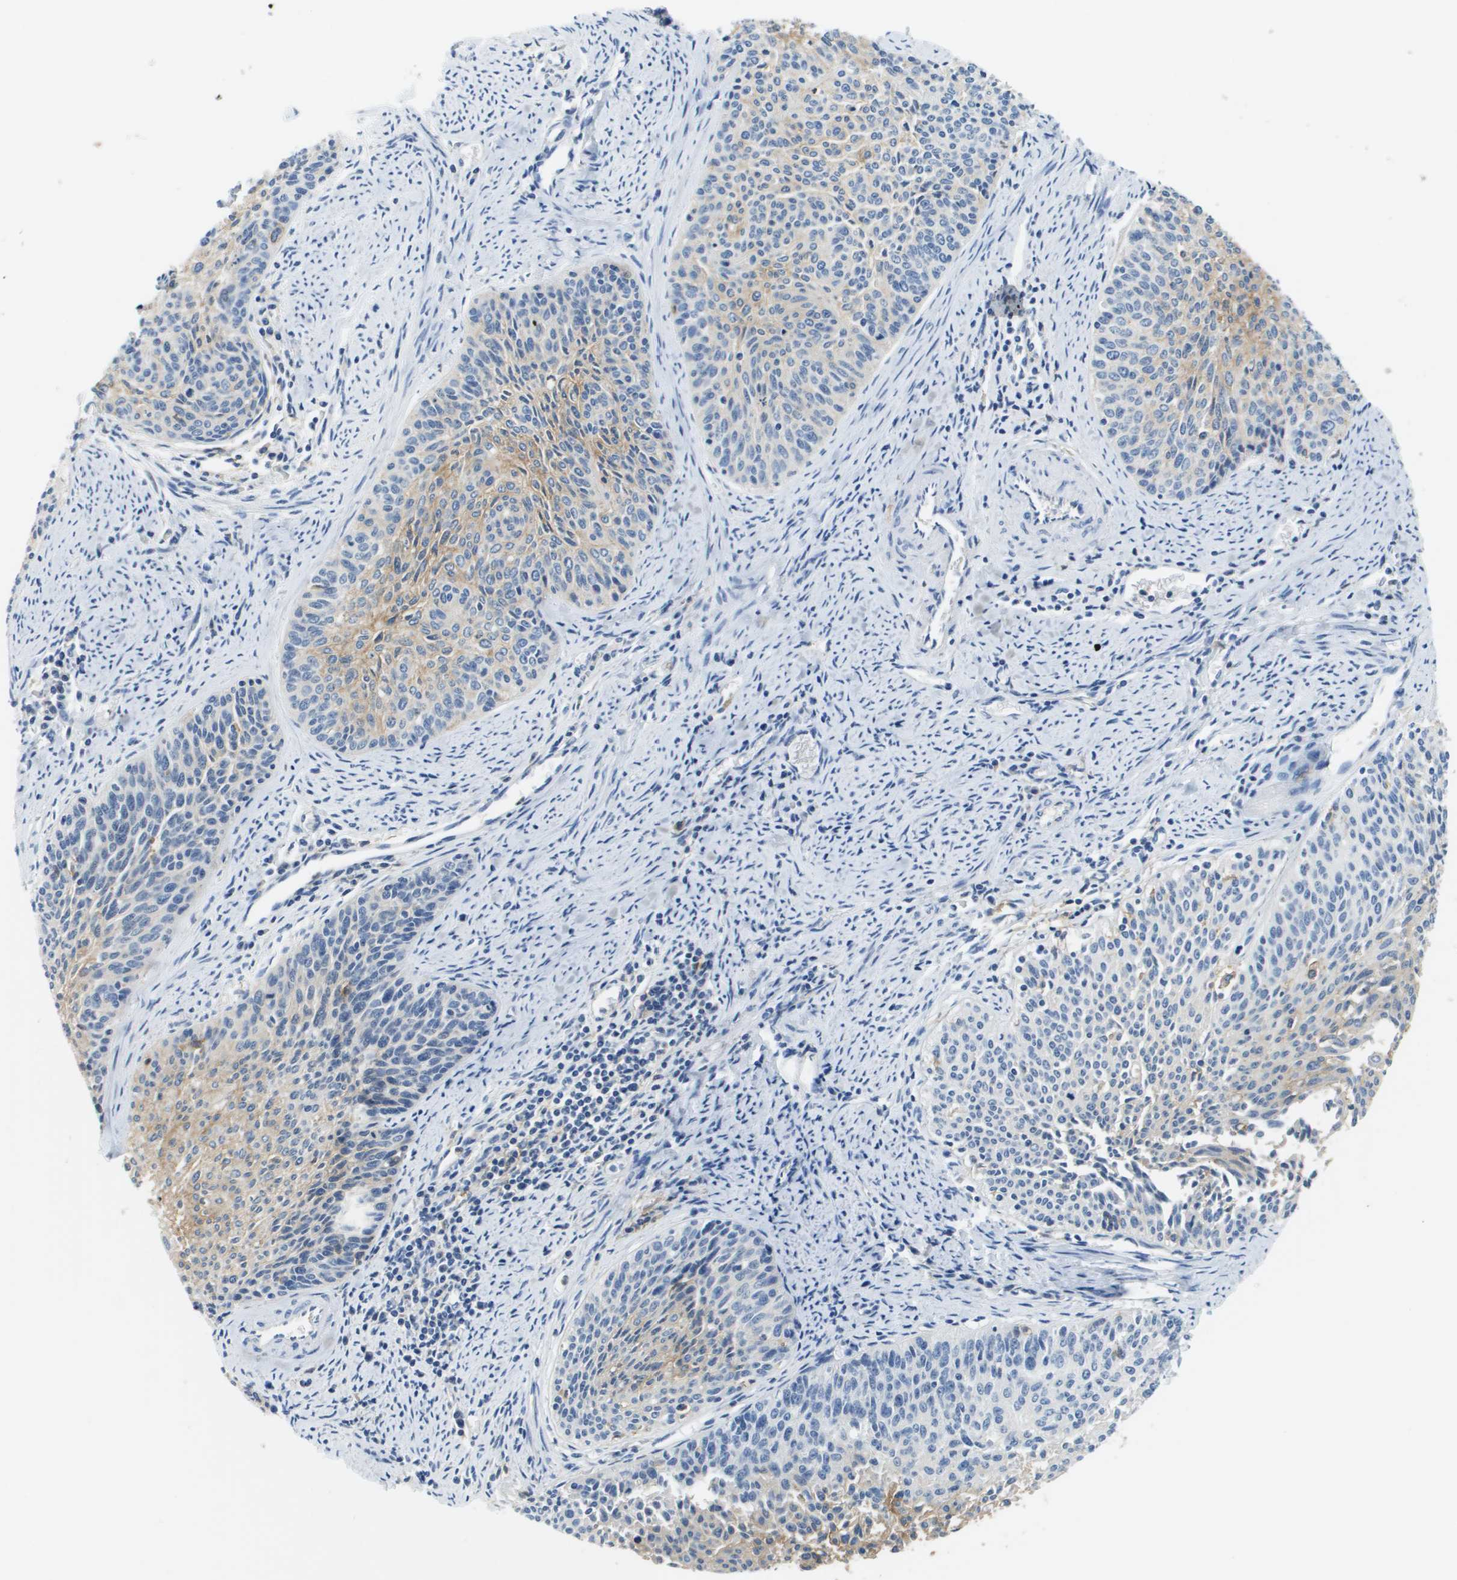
{"staining": {"intensity": "moderate", "quantity": "25%-75%", "location": "cytoplasmic/membranous"}, "tissue": "cervical cancer", "cell_type": "Tumor cells", "image_type": "cancer", "snomed": [{"axis": "morphology", "description": "Squamous cell carcinoma, NOS"}, {"axis": "topography", "description": "Cervix"}], "caption": "The immunohistochemical stain labels moderate cytoplasmic/membranous expression in tumor cells of cervical cancer (squamous cell carcinoma) tissue. The staining was performed using DAB (3,3'-diaminobenzidine), with brown indicating positive protein expression. Nuclei are stained blue with hematoxylin.", "gene": "SLC16A3", "patient": {"sex": "female", "age": 55}}